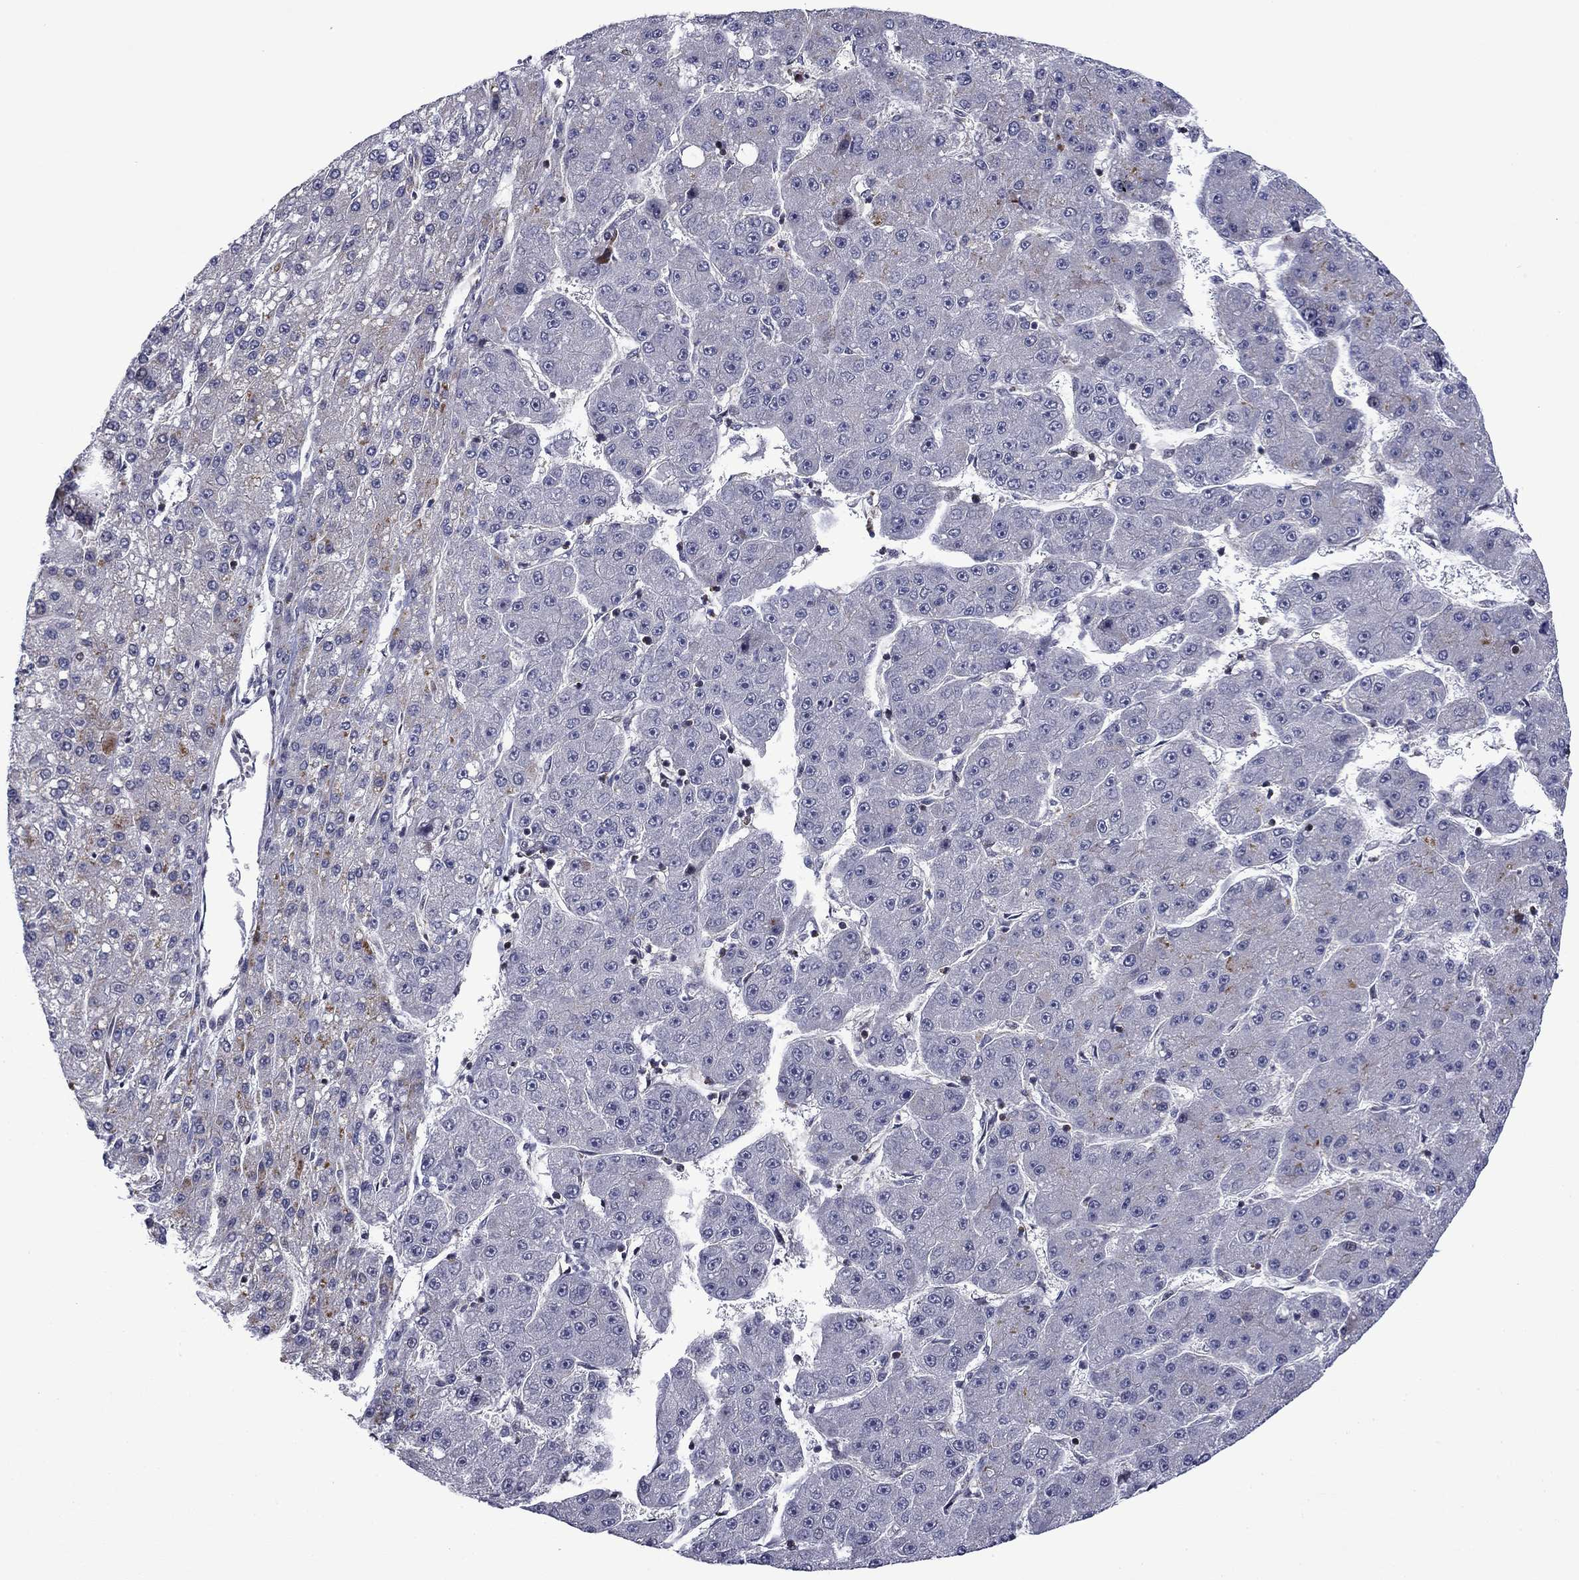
{"staining": {"intensity": "negative", "quantity": "none", "location": "none"}, "tissue": "liver cancer", "cell_type": "Tumor cells", "image_type": "cancer", "snomed": [{"axis": "morphology", "description": "Carcinoma, Hepatocellular, NOS"}, {"axis": "topography", "description": "Liver"}], "caption": "IHC of human liver cancer (hepatocellular carcinoma) exhibits no positivity in tumor cells. The staining was performed using DAB (3,3'-diaminobenzidine) to visualize the protein expression in brown, while the nuclei were stained in blue with hematoxylin (Magnification: 20x).", "gene": "B3GAT1", "patient": {"sex": "male", "age": 67}}